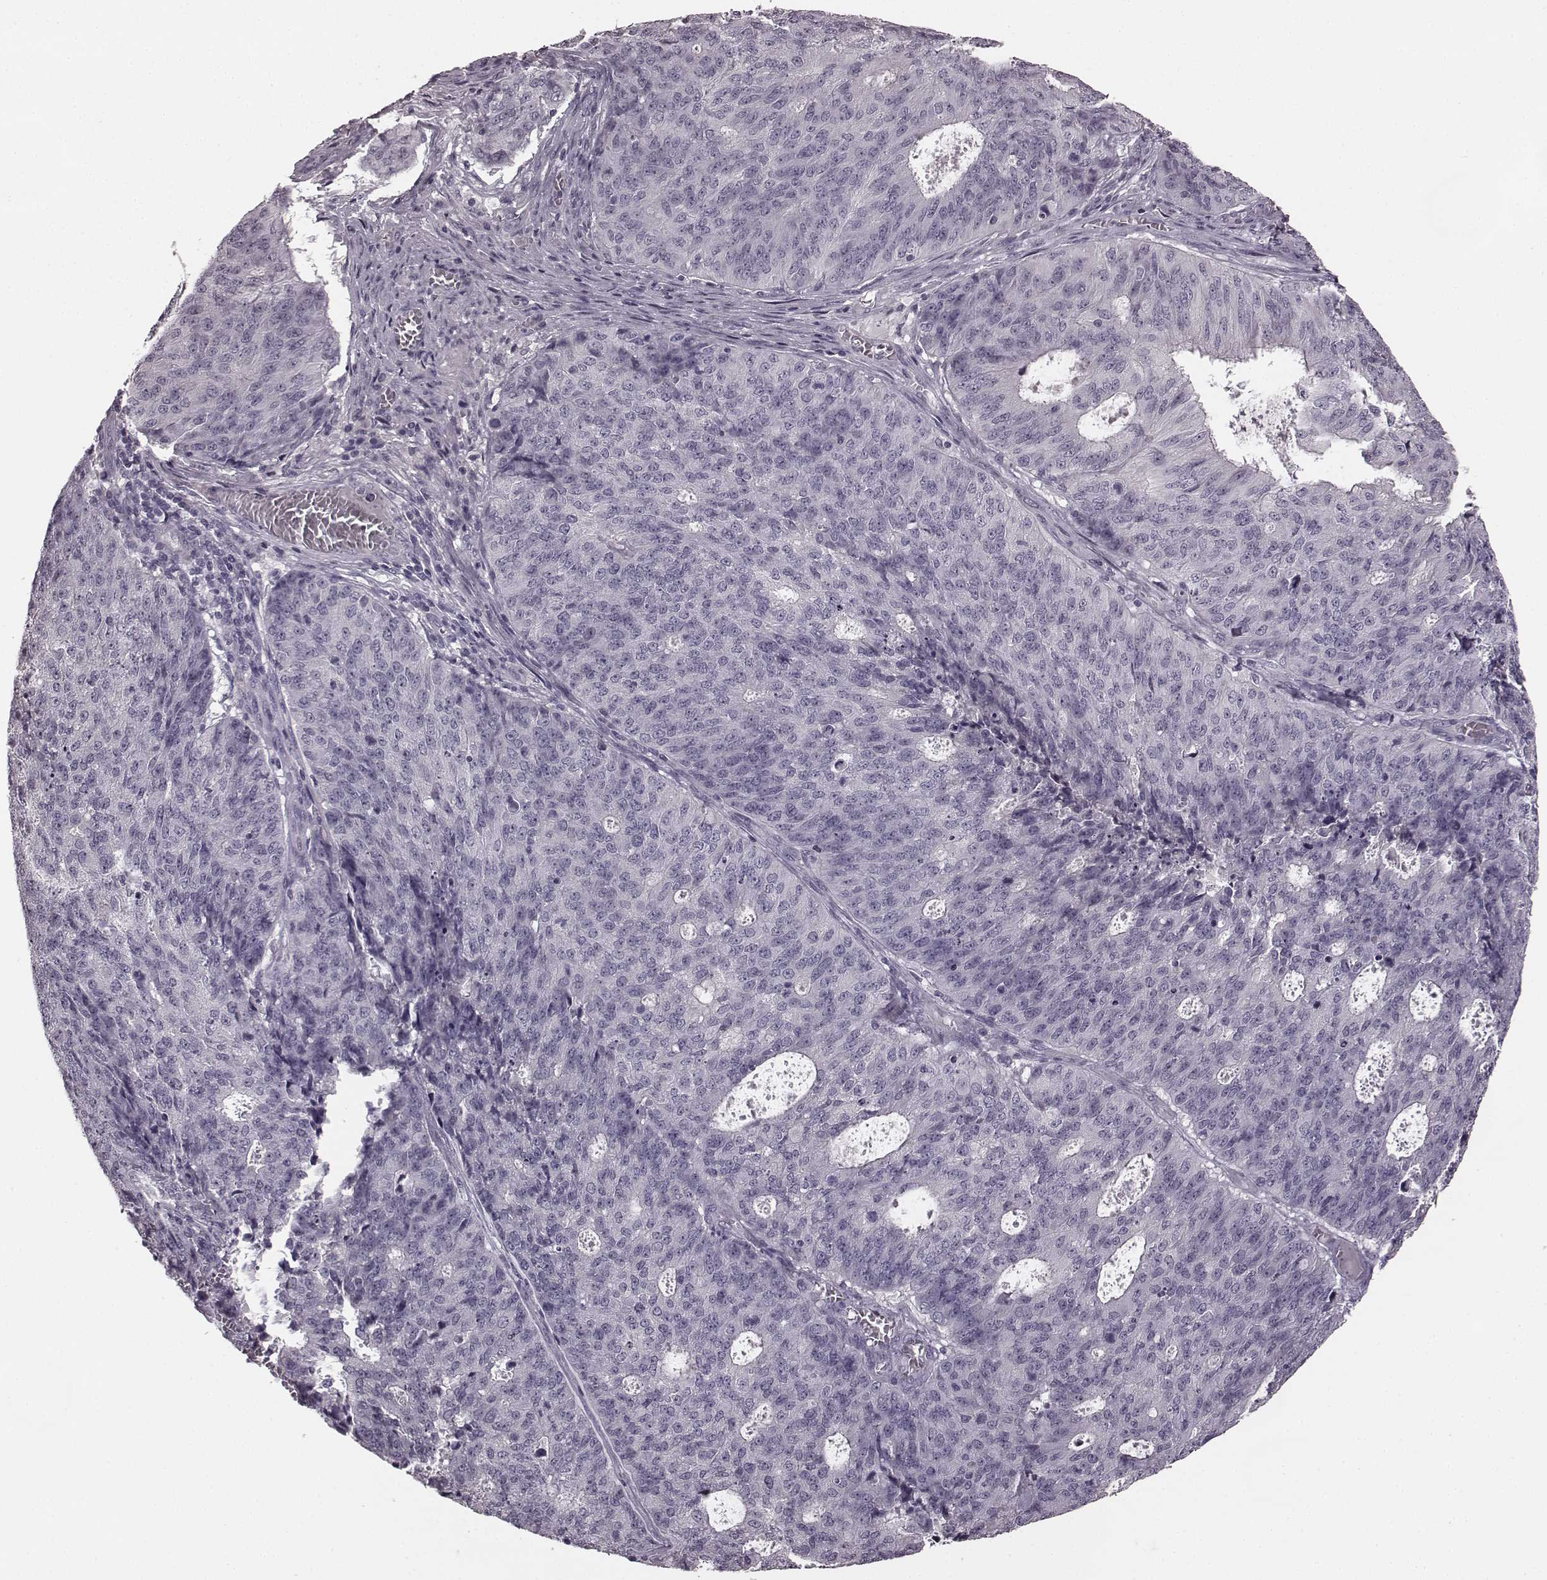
{"staining": {"intensity": "negative", "quantity": "none", "location": "none"}, "tissue": "endometrial cancer", "cell_type": "Tumor cells", "image_type": "cancer", "snomed": [{"axis": "morphology", "description": "Adenocarcinoma, NOS"}, {"axis": "topography", "description": "Endometrium"}], "caption": "DAB (3,3'-diaminobenzidine) immunohistochemical staining of endometrial cancer (adenocarcinoma) exhibits no significant positivity in tumor cells. The staining was performed using DAB to visualize the protein expression in brown, while the nuclei were stained in blue with hematoxylin (Magnification: 20x).", "gene": "RIT2", "patient": {"sex": "female", "age": 82}}